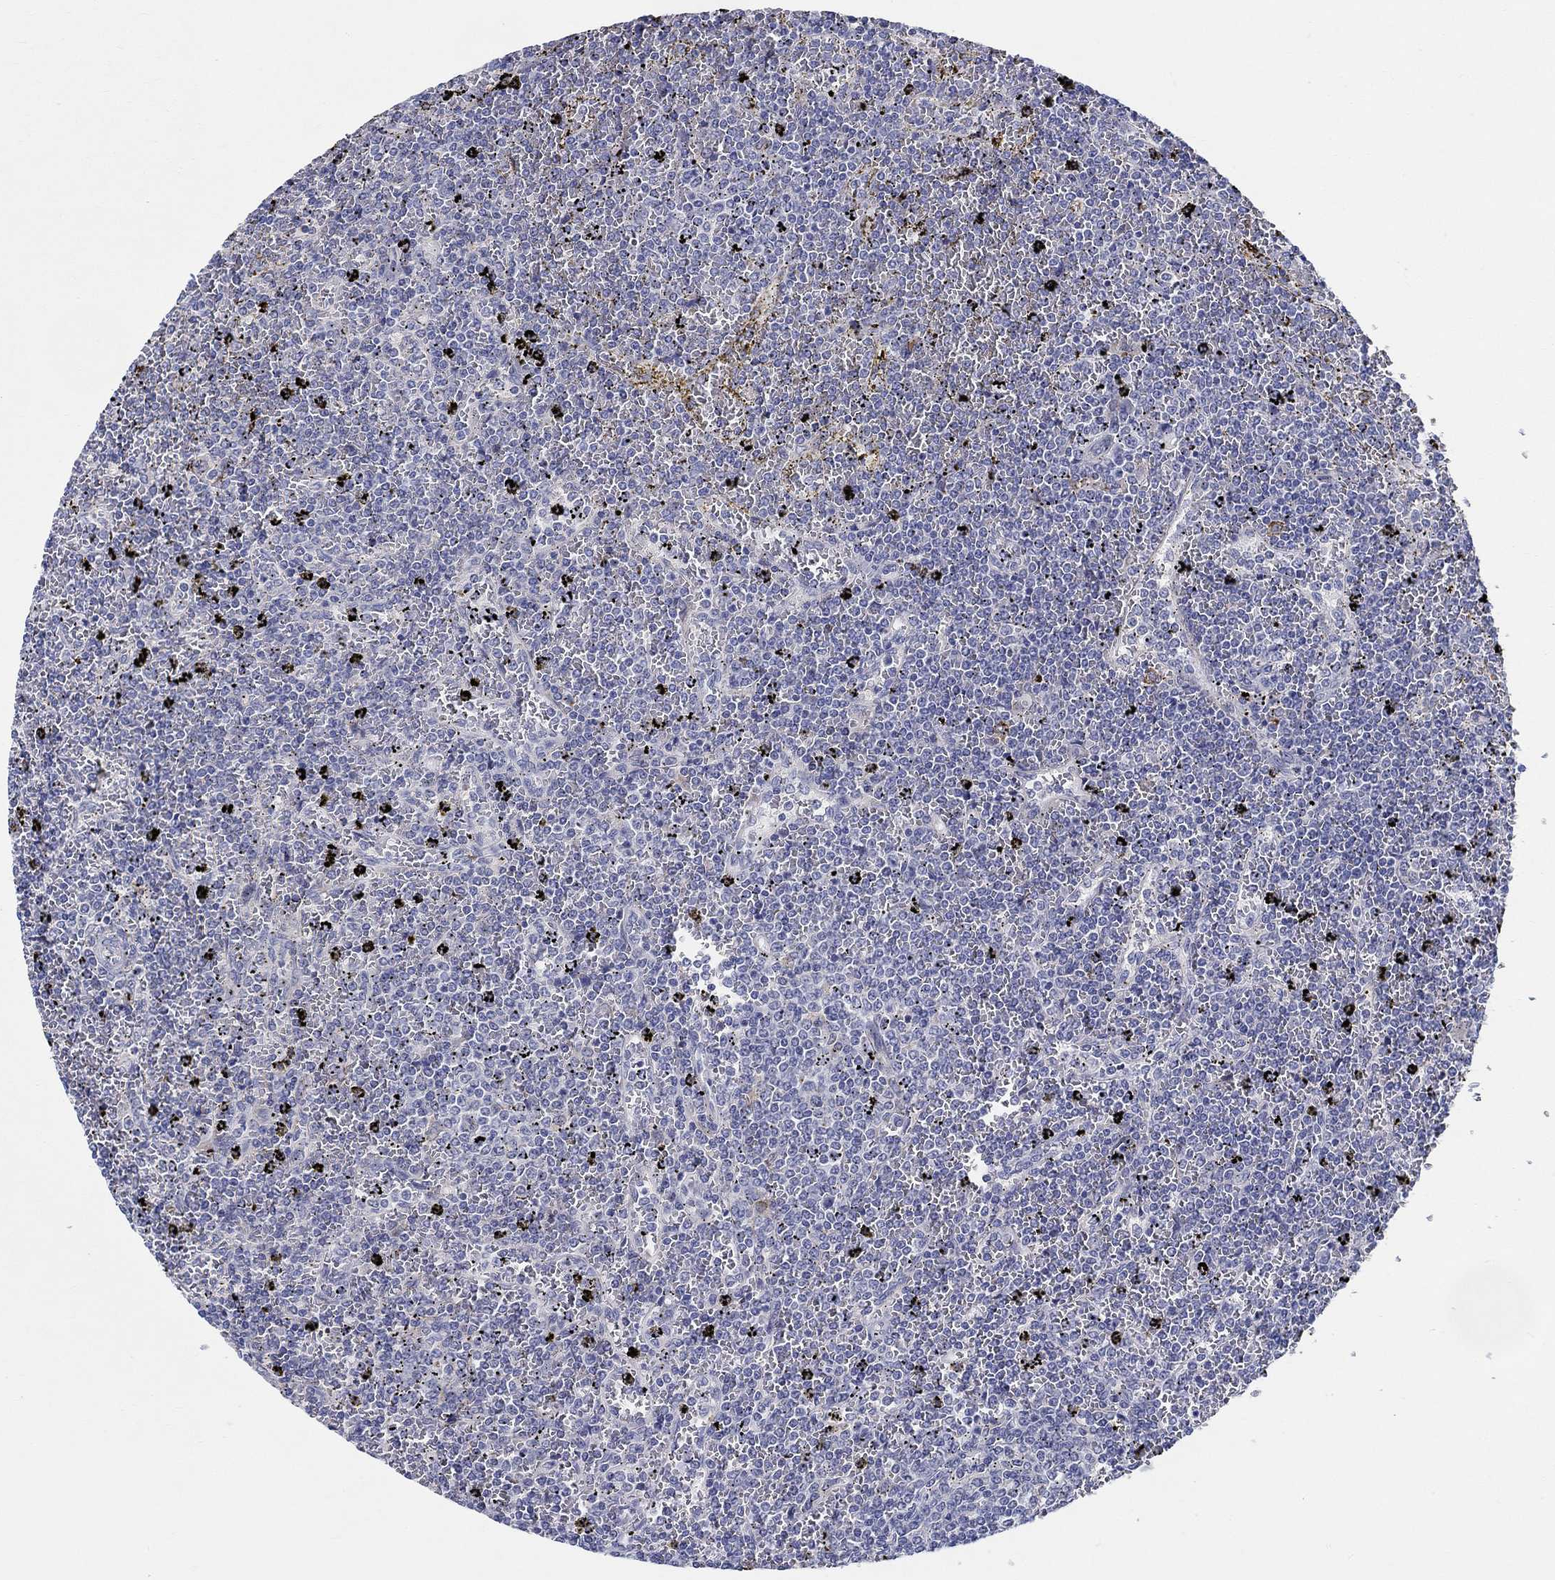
{"staining": {"intensity": "negative", "quantity": "none", "location": "none"}, "tissue": "lymphoma", "cell_type": "Tumor cells", "image_type": "cancer", "snomed": [{"axis": "morphology", "description": "Malignant lymphoma, non-Hodgkin's type, Low grade"}, {"axis": "topography", "description": "Spleen"}], "caption": "A high-resolution image shows IHC staining of lymphoma, which exhibits no significant positivity in tumor cells.", "gene": "RAP1GAP", "patient": {"sex": "female", "age": 77}}